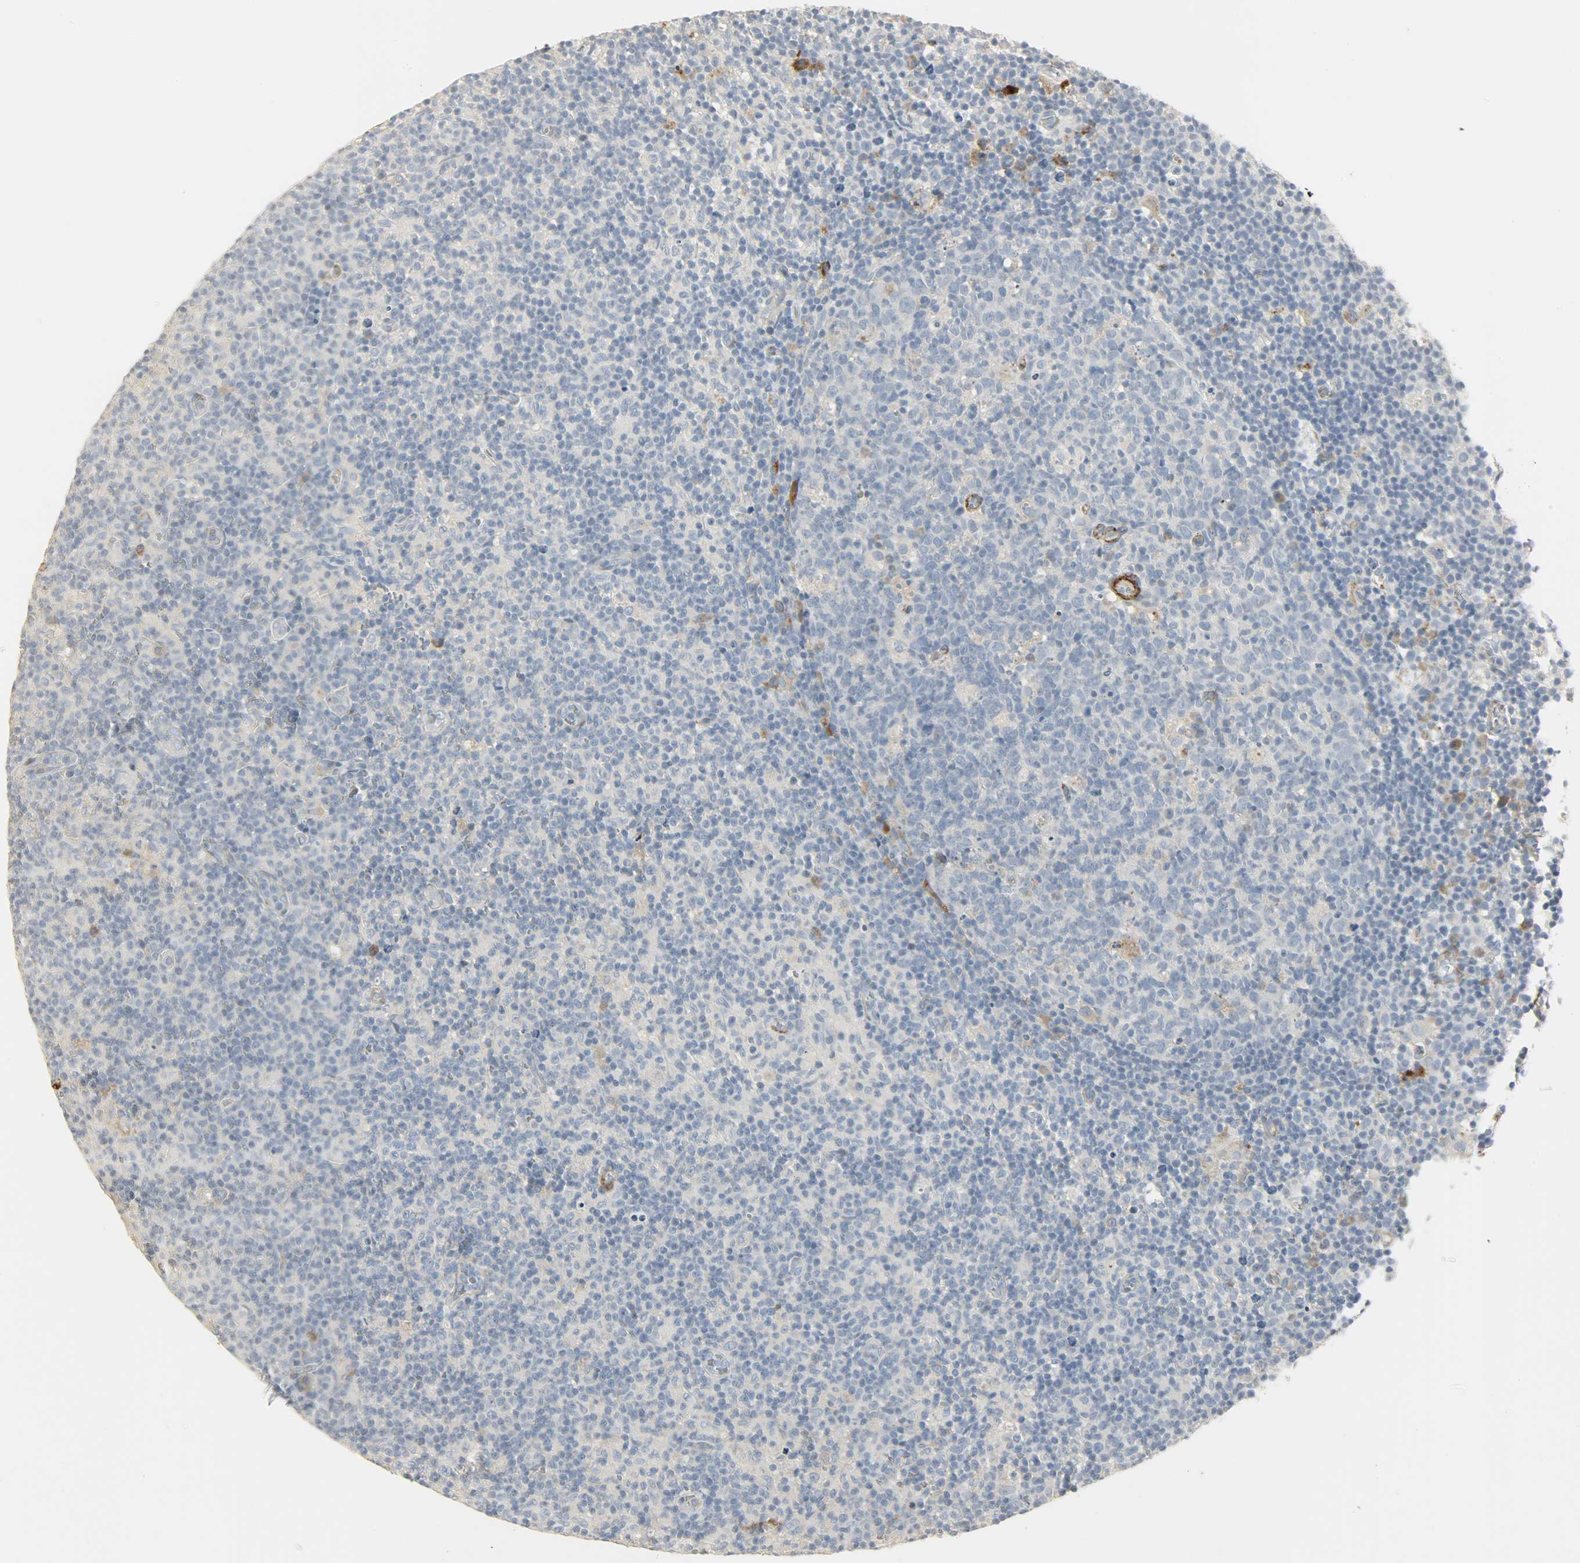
{"staining": {"intensity": "negative", "quantity": "none", "location": "none"}, "tissue": "lymph node", "cell_type": "Germinal center cells", "image_type": "normal", "snomed": [{"axis": "morphology", "description": "Normal tissue, NOS"}, {"axis": "morphology", "description": "Inflammation, NOS"}, {"axis": "topography", "description": "Lymph node"}], "caption": "Immunohistochemistry (IHC) of unremarkable lymph node exhibits no positivity in germinal center cells. (DAB immunohistochemistry visualized using brightfield microscopy, high magnification).", "gene": "ENPEP", "patient": {"sex": "male", "age": 55}}